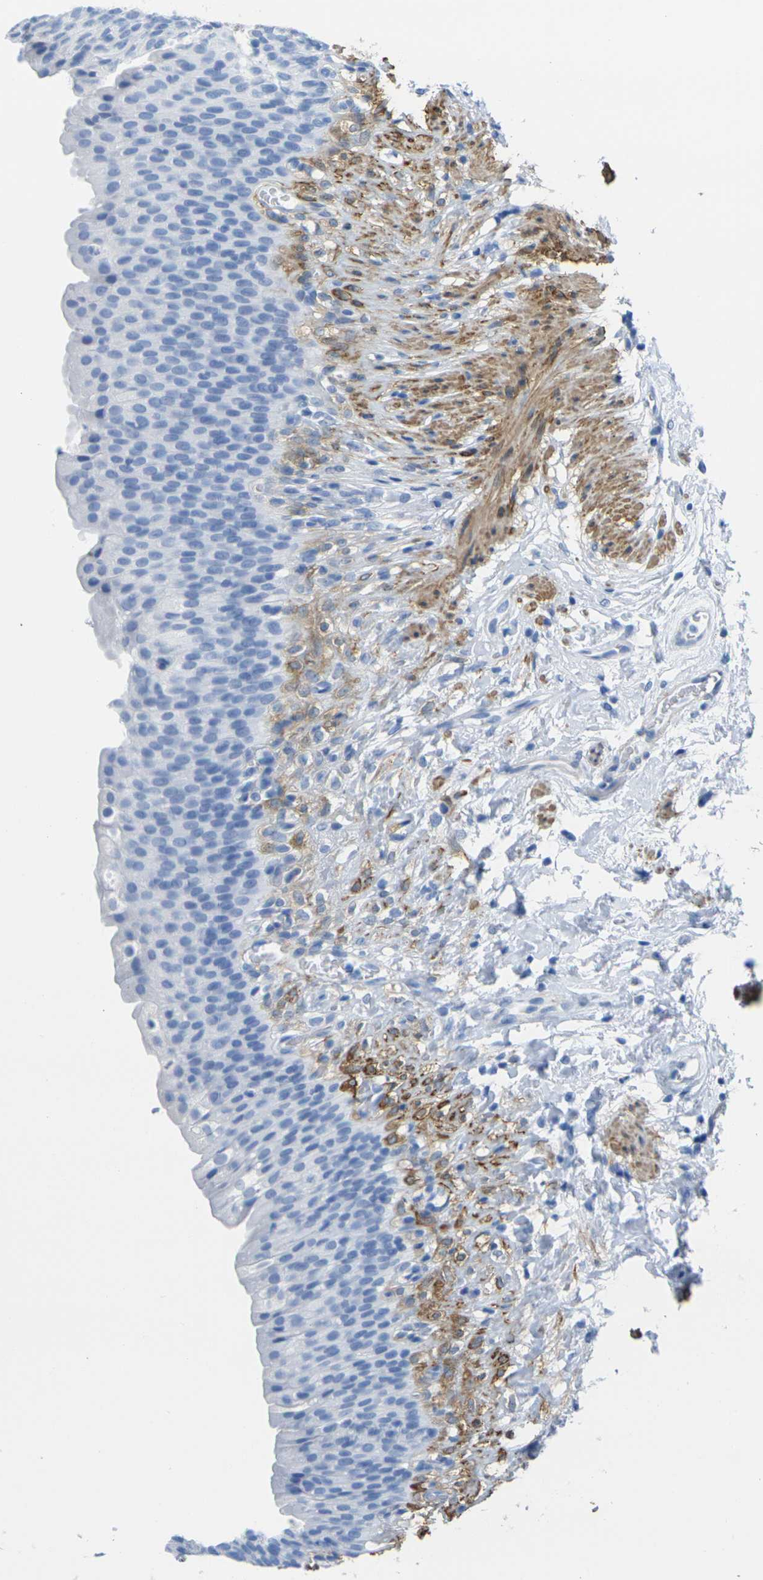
{"staining": {"intensity": "negative", "quantity": "none", "location": "none"}, "tissue": "urinary bladder", "cell_type": "Urothelial cells", "image_type": "normal", "snomed": [{"axis": "morphology", "description": "Normal tissue, NOS"}, {"axis": "topography", "description": "Urinary bladder"}], "caption": "Urinary bladder stained for a protein using immunohistochemistry (IHC) demonstrates no staining urothelial cells.", "gene": "CNN1", "patient": {"sex": "female", "age": 79}}